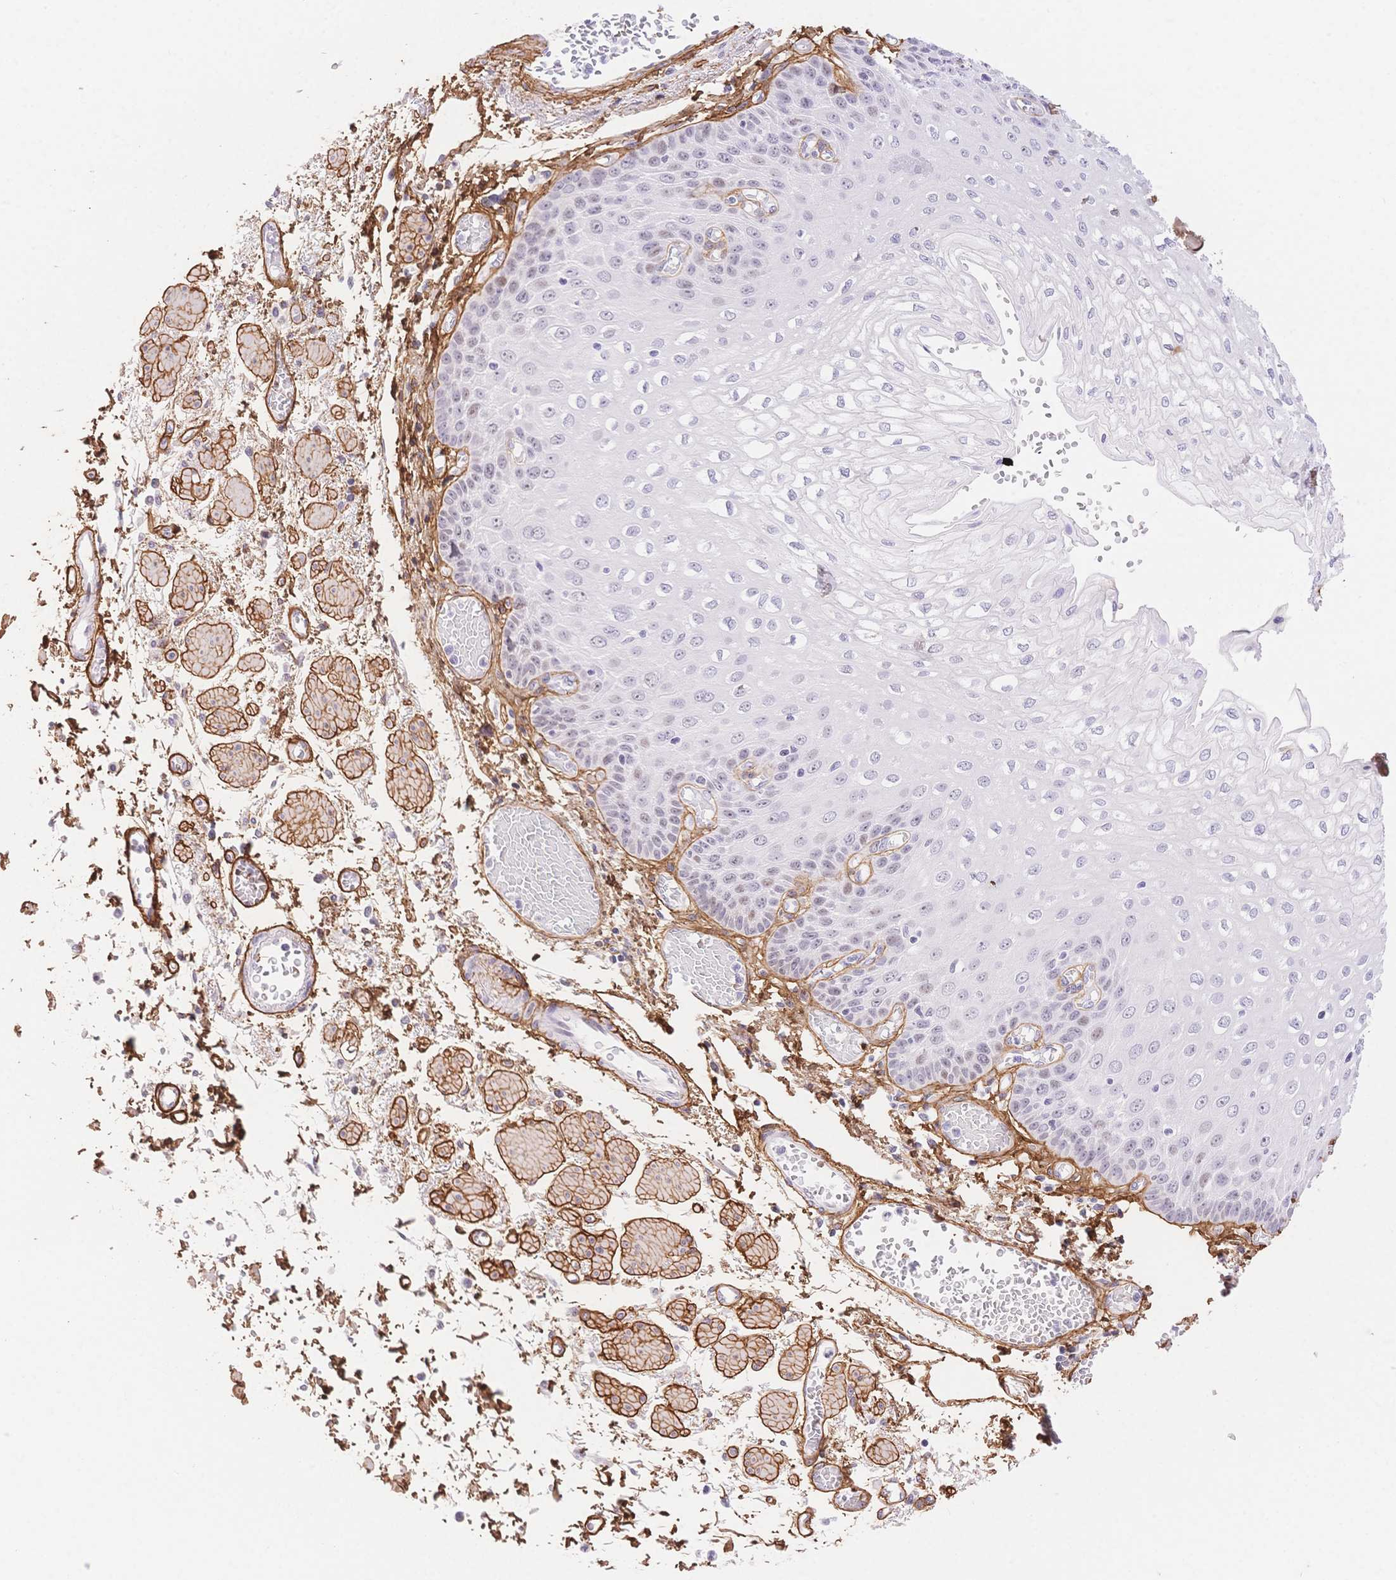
{"staining": {"intensity": "moderate", "quantity": "<25%", "location": "nuclear"}, "tissue": "esophagus", "cell_type": "Squamous epithelial cells", "image_type": "normal", "snomed": [{"axis": "morphology", "description": "Normal tissue, NOS"}, {"axis": "morphology", "description": "Adenocarcinoma, NOS"}, {"axis": "topography", "description": "Esophagus"}], "caption": "A low amount of moderate nuclear staining is appreciated in about <25% of squamous epithelial cells in normal esophagus.", "gene": "PDZD2", "patient": {"sex": "male", "age": 81}}